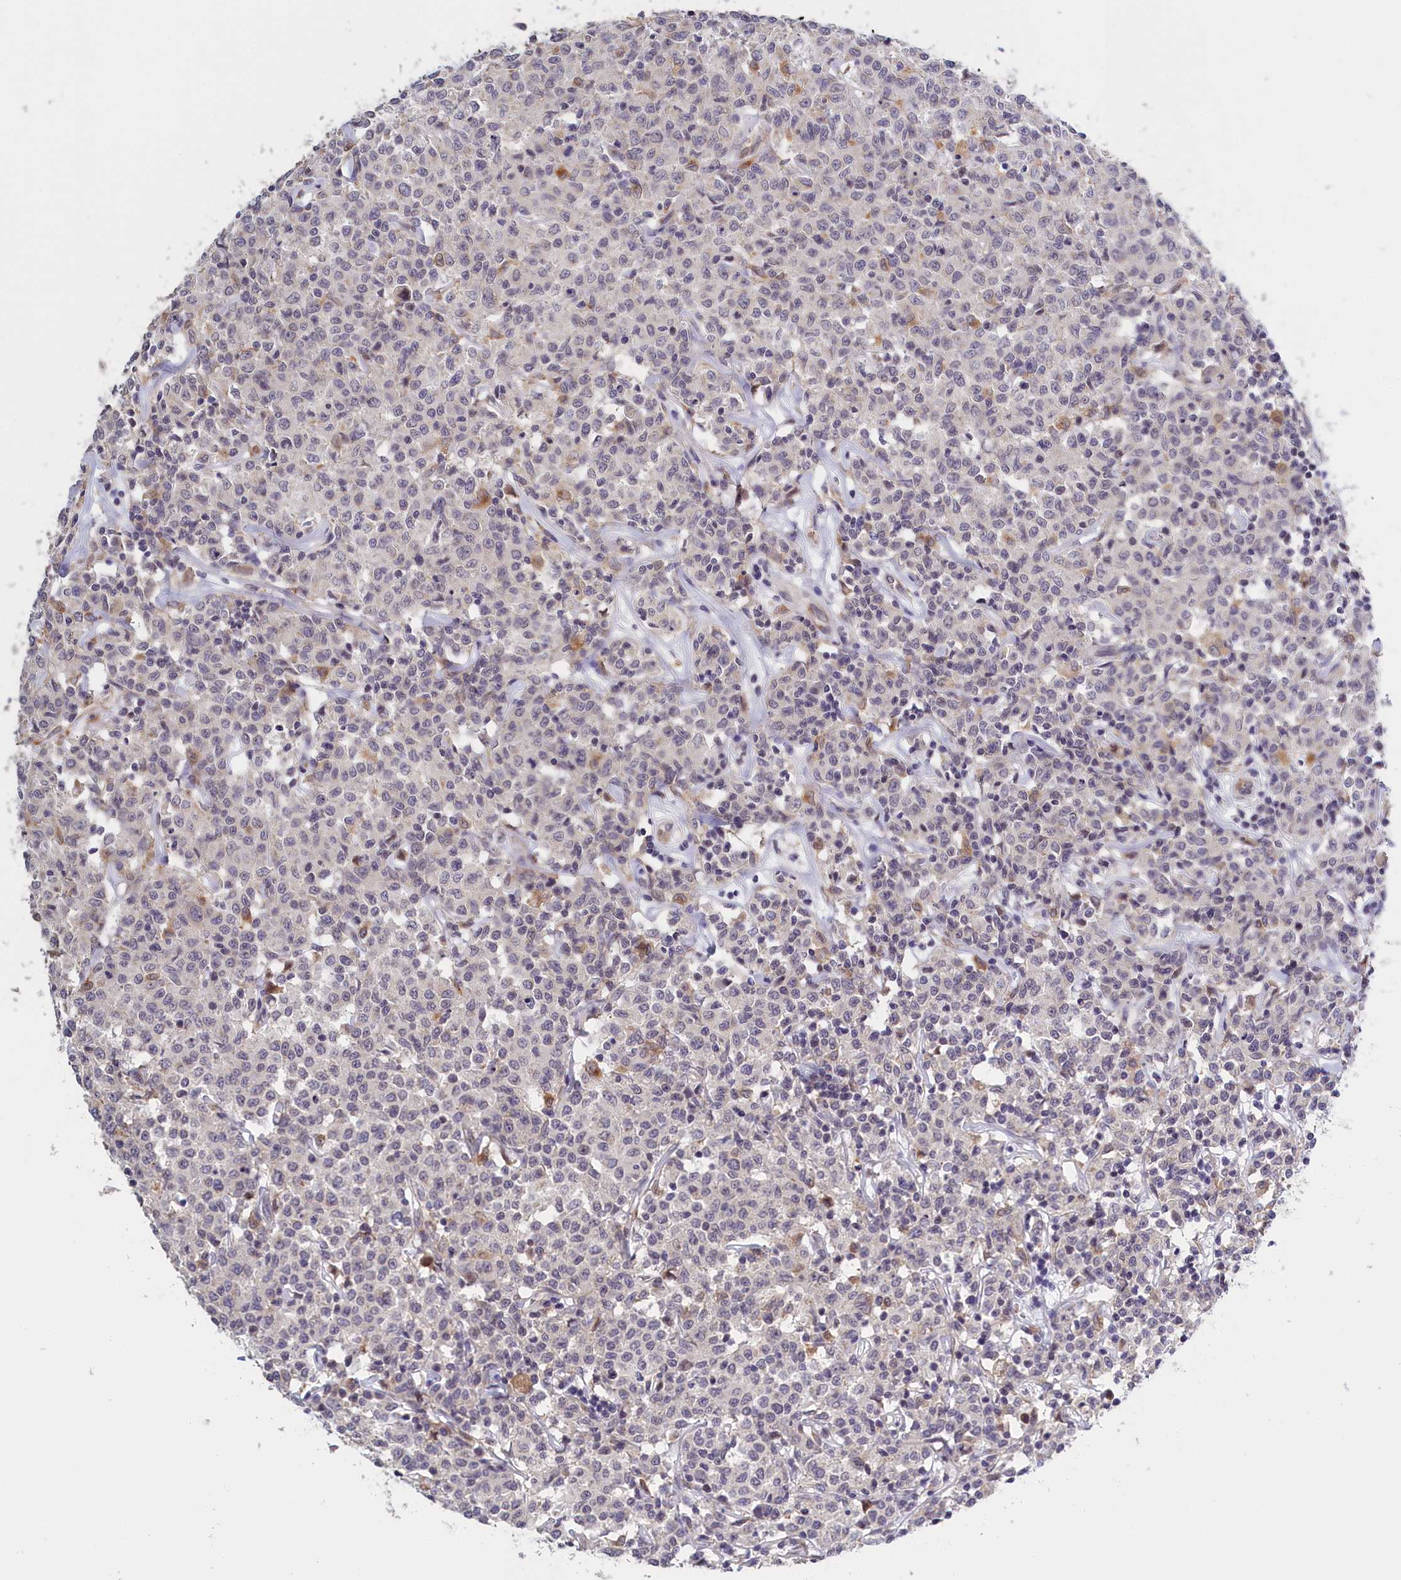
{"staining": {"intensity": "negative", "quantity": "none", "location": "none"}, "tissue": "lymphoma", "cell_type": "Tumor cells", "image_type": "cancer", "snomed": [{"axis": "morphology", "description": "Malignant lymphoma, non-Hodgkin's type, Low grade"}, {"axis": "topography", "description": "Small intestine"}], "caption": "A high-resolution micrograph shows IHC staining of low-grade malignant lymphoma, non-Hodgkin's type, which displays no significant positivity in tumor cells.", "gene": "COL19A1", "patient": {"sex": "female", "age": 59}}